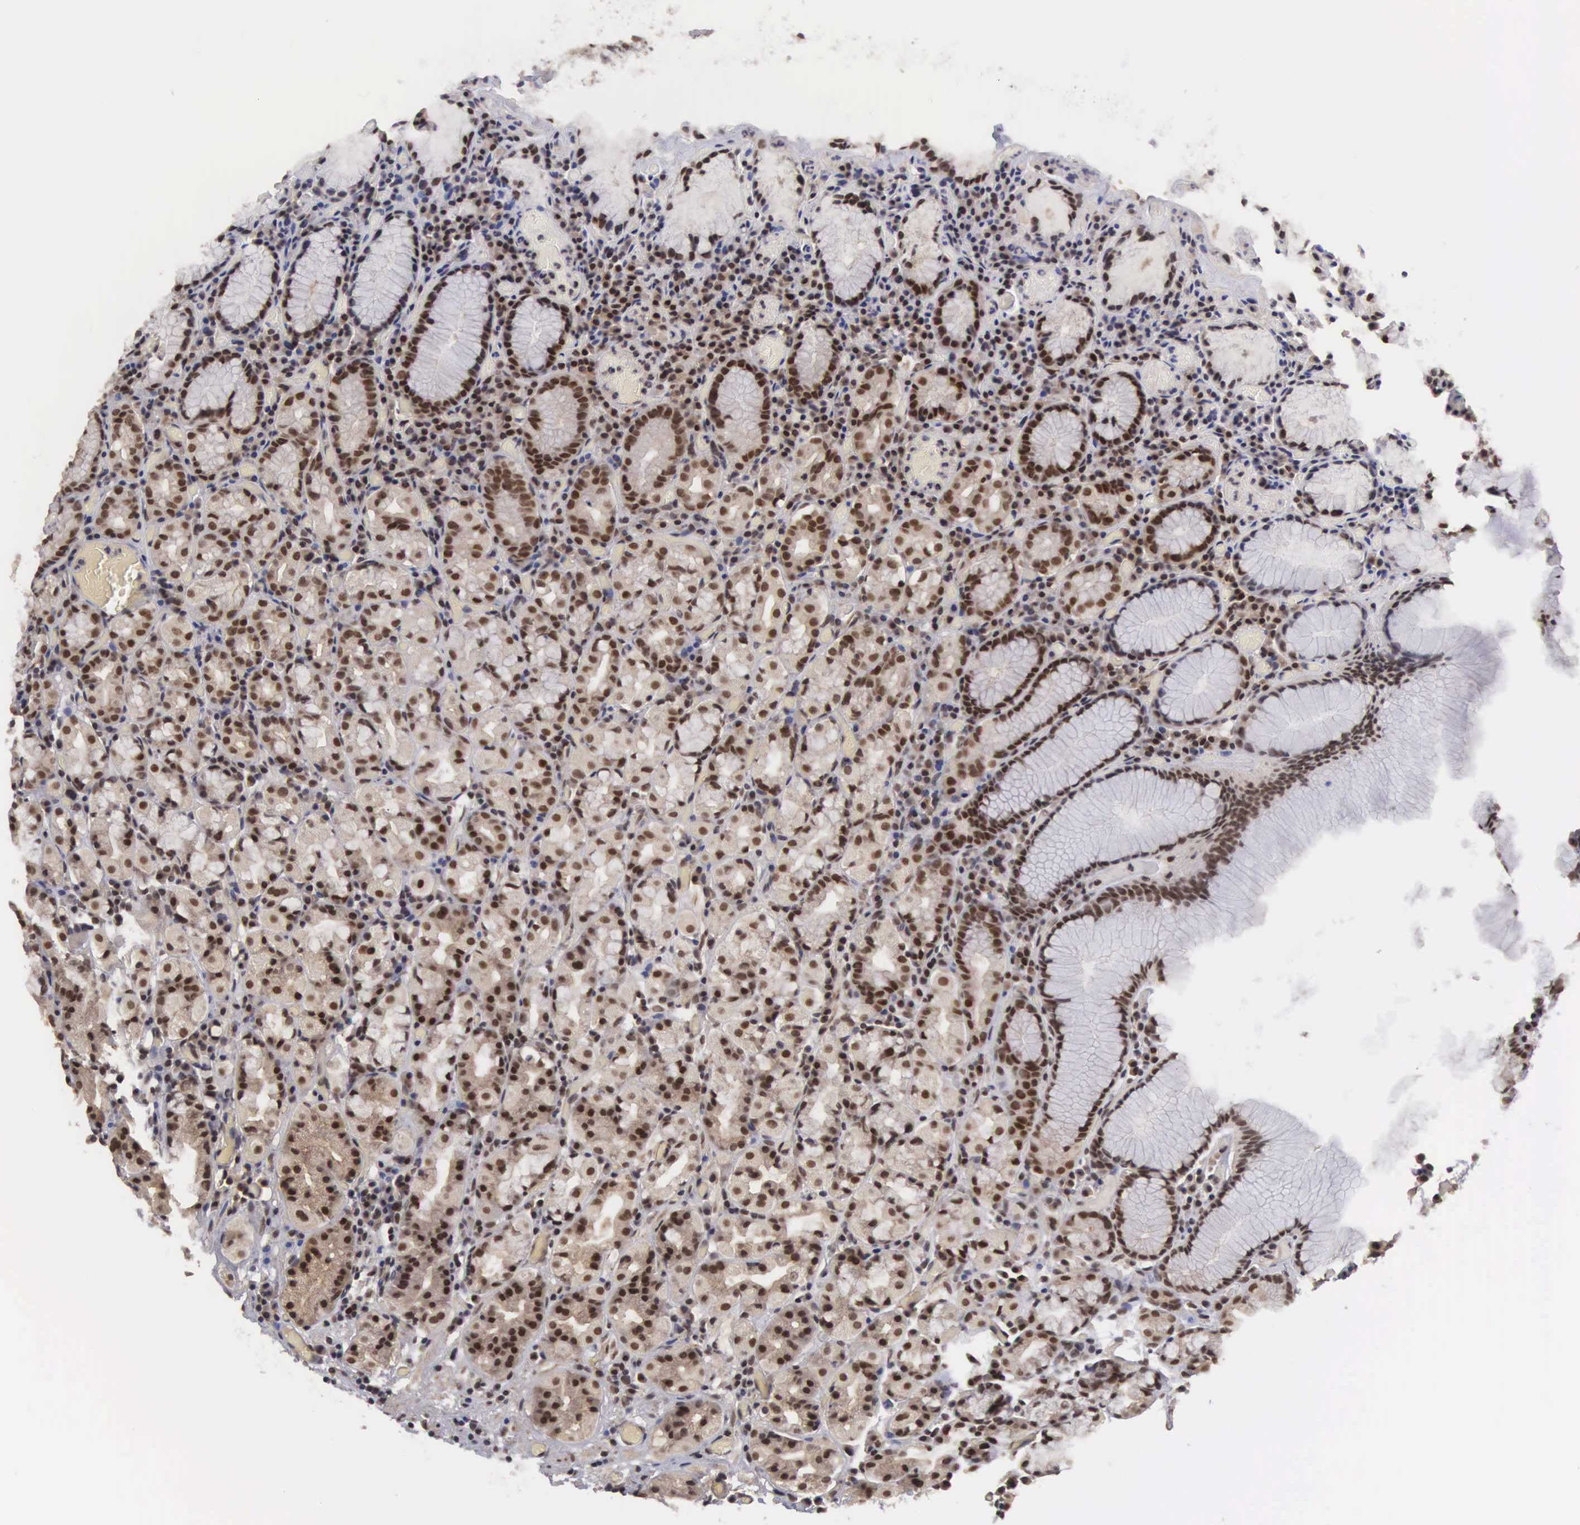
{"staining": {"intensity": "strong", "quantity": ">75%", "location": "cytoplasmic/membranous,nuclear"}, "tissue": "stomach", "cell_type": "Glandular cells", "image_type": "normal", "snomed": [{"axis": "morphology", "description": "Normal tissue, NOS"}, {"axis": "topography", "description": "Stomach, lower"}], "caption": "Immunohistochemical staining of unremarkable stomach displays high levels of strong cytoplasmic/membranous,nuclear positivity in about >75% of glandular cells.", "gene": "MORC2", "patient": {"sex": "male", "age": 58}}